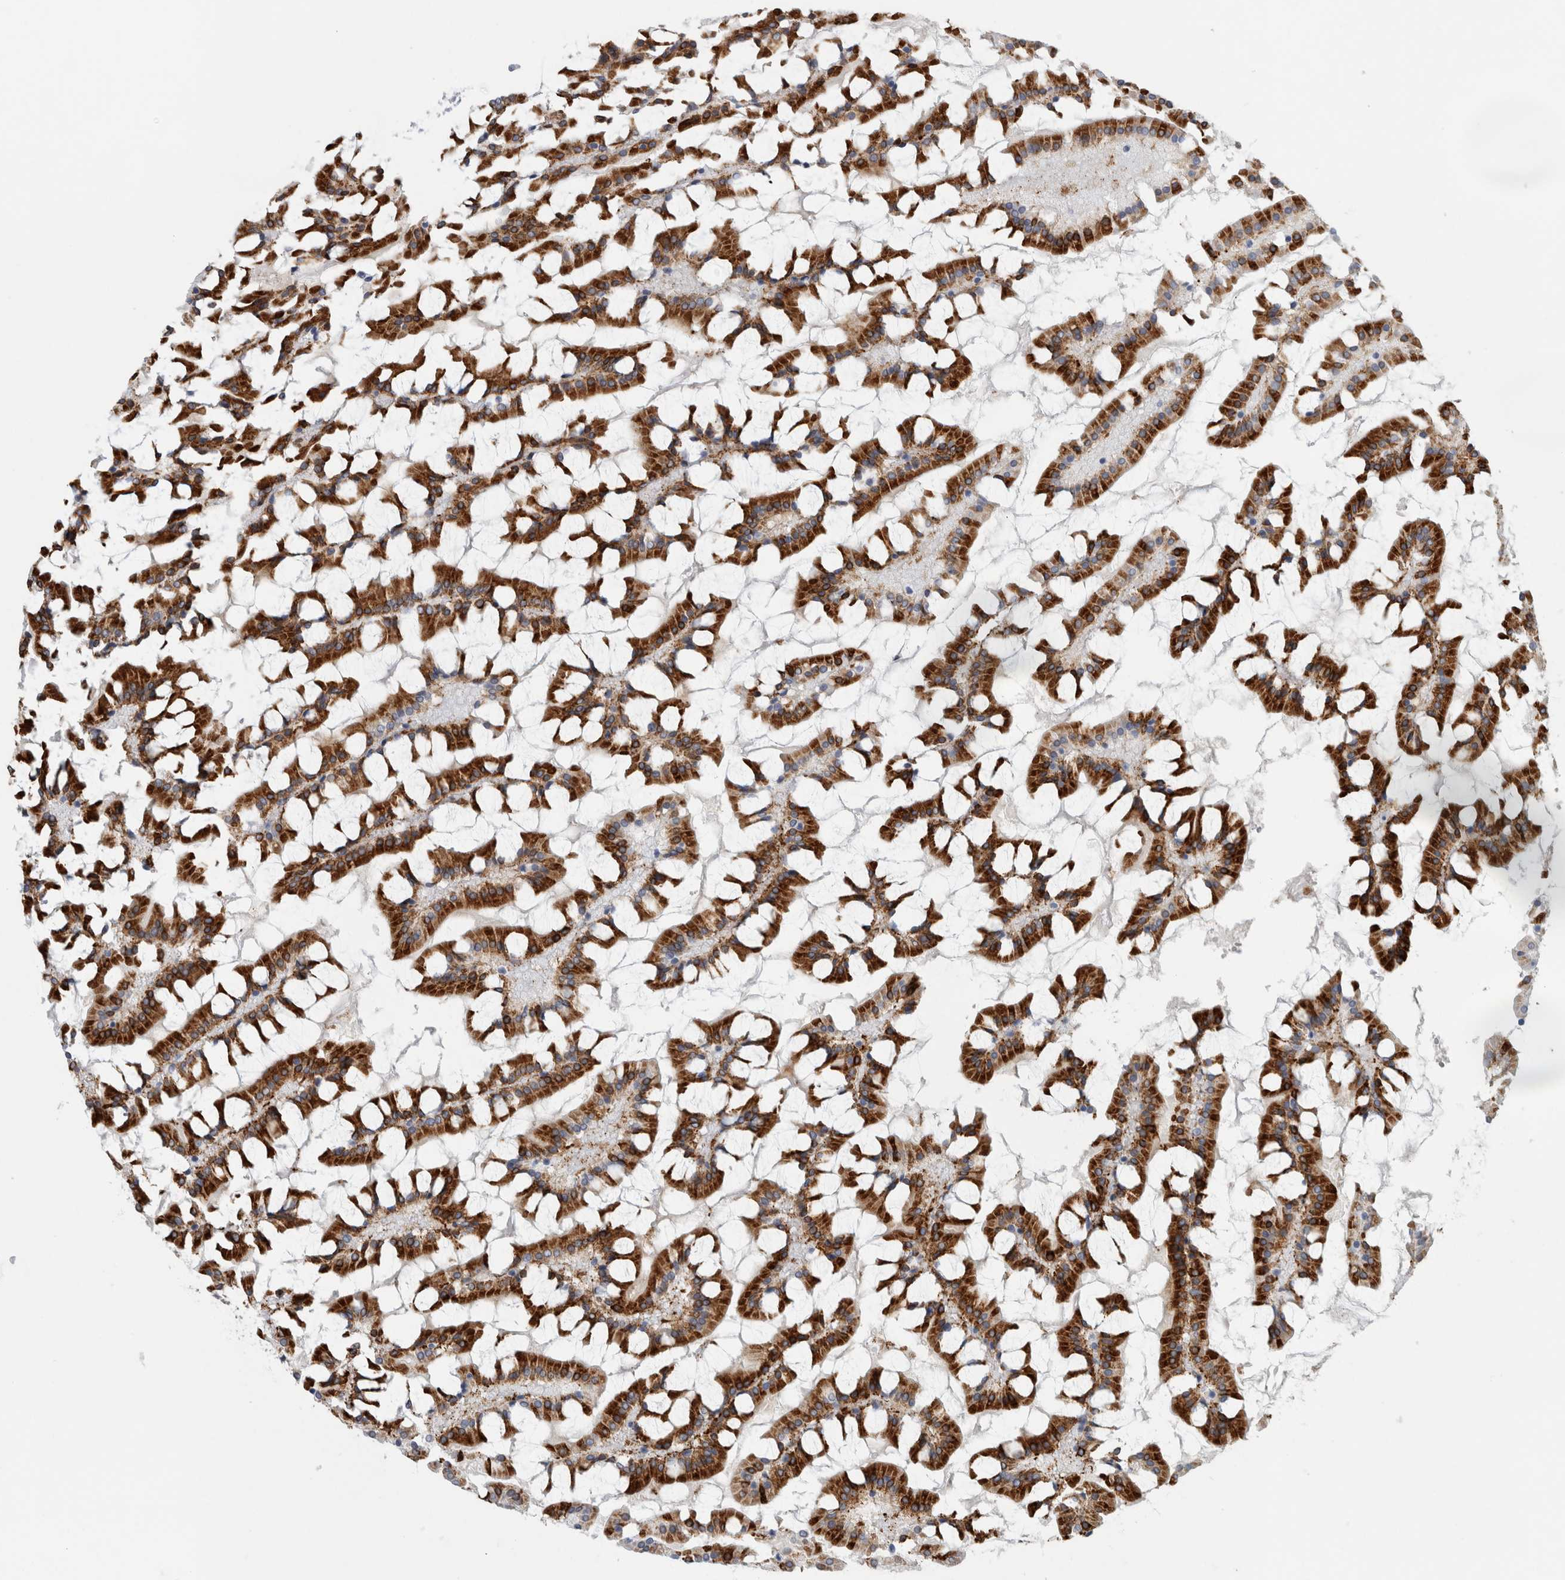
{"staining": {"intensity": "strong", "quantity": ">75%", "location": "cytoplasmic/membranous"}, "tissue": "small intestine", "cell_type": "Glandular cells", "image_type": "normal", "snomed": [{"axis": "morphology", "description": "Normal tissue, NOS"}, {"axis": "topography", "description": "Small intestine"}], "caption": "This is a micrograph of IHC staining of unremarkable small intestine, which shows strong expression in the cytoplasmic/membranous of glandular cells.", "gene": "B3GNT3", "patient": {"sex": "male", "age": 41}}